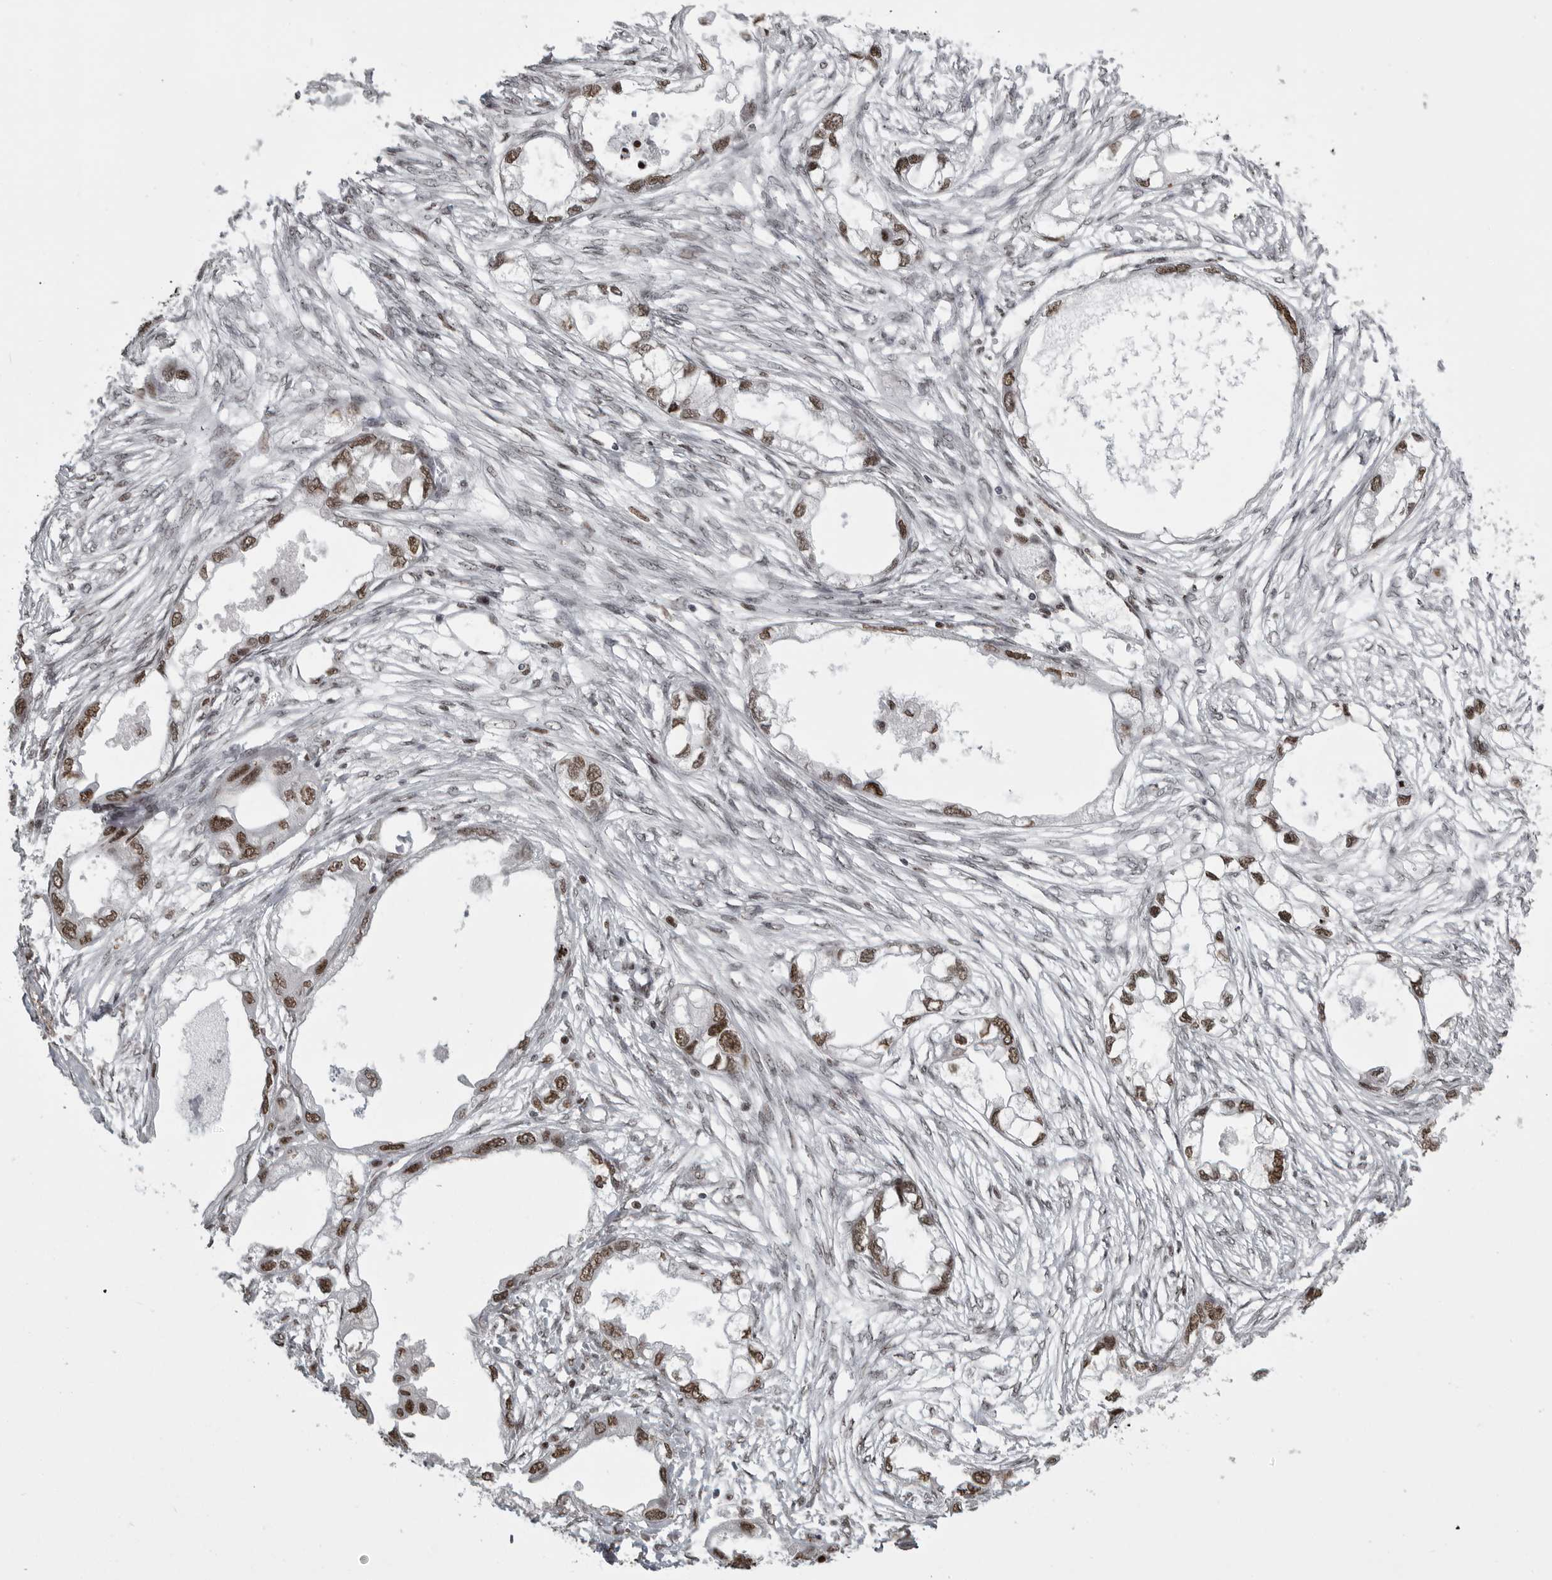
{"staining": {"intensity": "moderate", "quantity": ">75%", "location": "nuclear"}, "tissue": "endometrial cancer", "cell_type": "Tumor cells", "image_type": "cancer", "snomed": [{"axis": "morphology", "description": "Adenocarcinoma, NOS"}, {"axis": "morphology", "description": "Adenocarcinoma, metastatic, NOS"}, {"axis": "topography", "description": "Adipose tissue"}, {"axis": "topography", "description": "Endometrium"}], "caption": "This is an image of IHC staining of endometrial cancer (metastatic adenocarcinoma), which shows moderate expression in the nuclear of tumor cells.", "gene": "YAF2", "patient": {"sex": "female", "age": 67}}